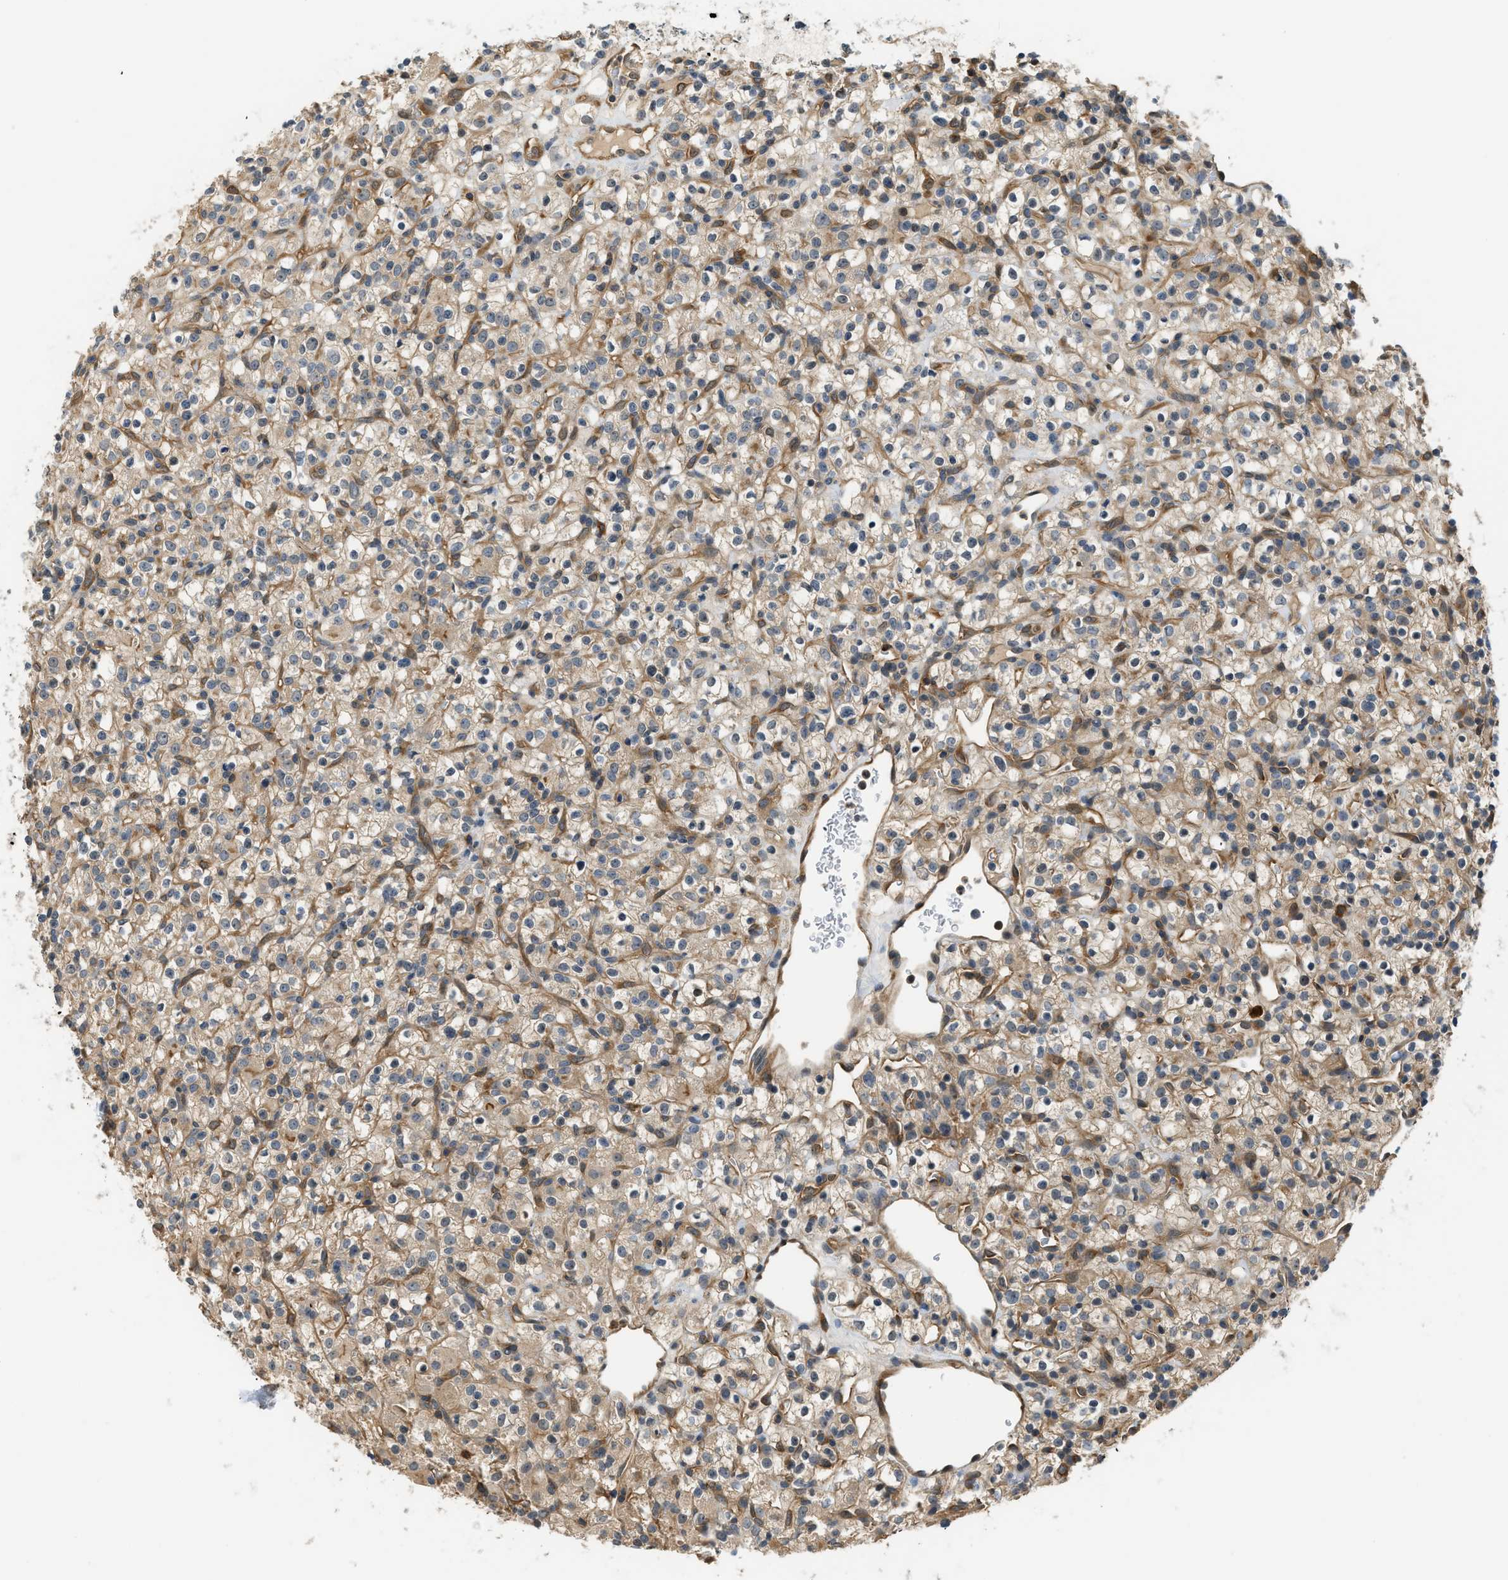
{"staining": {"intensity": "moderate", "quantity": ">75%", "location": "cytoplasmic/membranous"}, "tissue": "renal cancer", "cell_type": "Tumor cells", "image_type": "cancer", "snomed": [{"axis": "morphology", "description": "Normal tissue, NOS"}, {"axis": "morphology", "description": "Adenocarcinoma, NOS"}, {"axis": "topography", "description": "Kidney"}], "caption": "Immunohistochemistry (IHC) histopathology image of neoplastic tissue: human renal cancer stained using IHC displays medium levels of moderate protein expression localized specifically in the cytoplasmic/membranous of tumor cells, appearing as a cytoplasmic/membranous brown color.", "gene": "CBLB", "patient": {"sex": "female", "age": 72}}